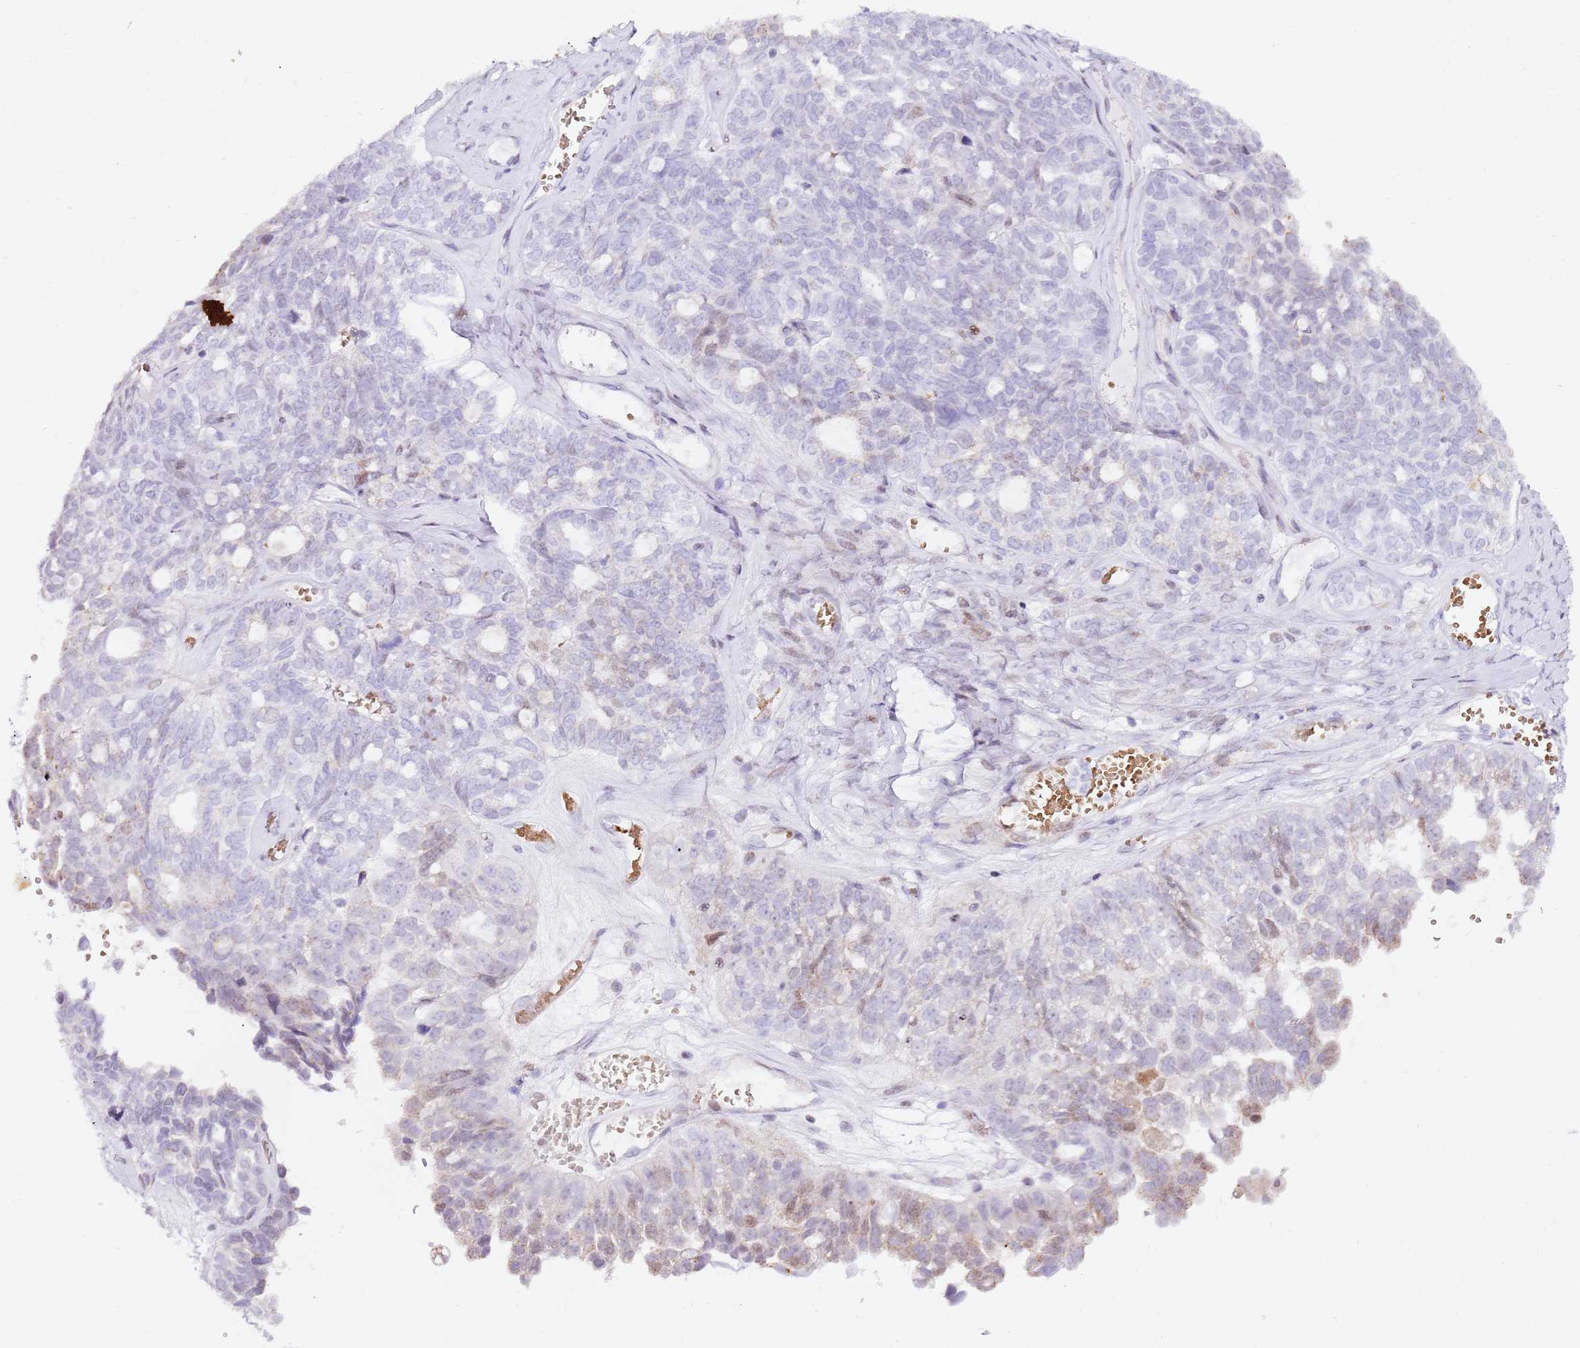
{"staining": {"intensity": "weak", "quantity": "<25%", "location": "nuclear"}, "tissue": "ovarian cancer", "cell_type": "Tumor cells", "image_type": "cancer", "snomed": [{"axis": "morphology", "description": "Cystadenocarcinoma, serous, NOS"}, {"axis": "topography", "description": "Ovary"}], "caption": "Tumor cells show no significant staining in ovarian cancer (serous cystadenocarcinoma).", "gene": "GBP2", "patient": {"sex": "female", "age": 79}}